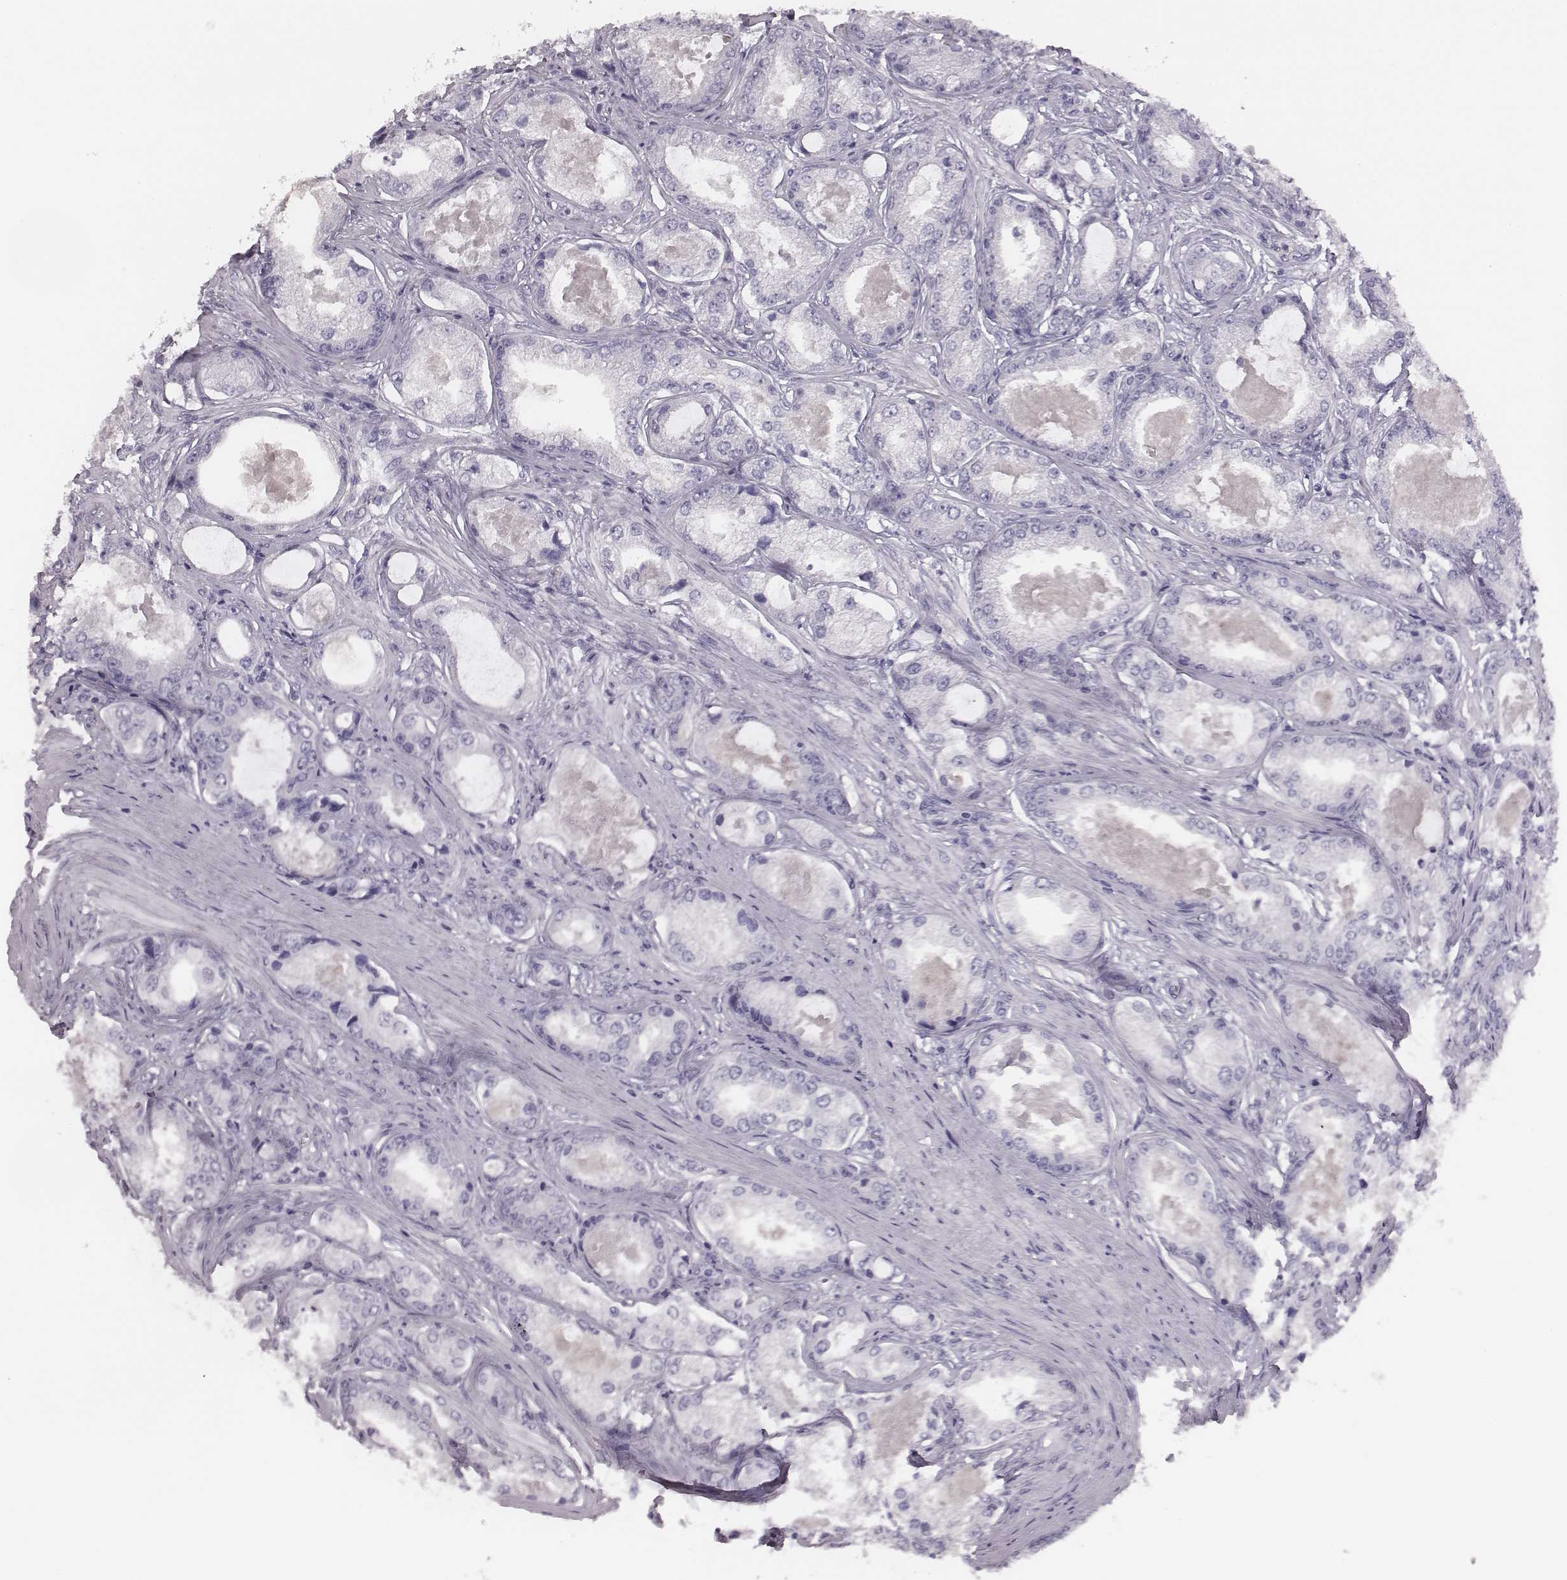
{"staining": {"intensity": "negative", "quantity": "none", "location": "none"}, "tissue": "prostate cancer", "cell_type": "Tumor cells", "image_type": "cancer", "snomed": [{"axis": "morphology", "description": "Adenocarcinoma, Low grade"}, {"axis": "topography", "description": "Prostate"}], "caption": "An image of human prostate adenocarcinoma (low-grade) is negative for staining in tumor cells.", "gene": "CSH1", "patient": {"sex": "male", "age": 68}}